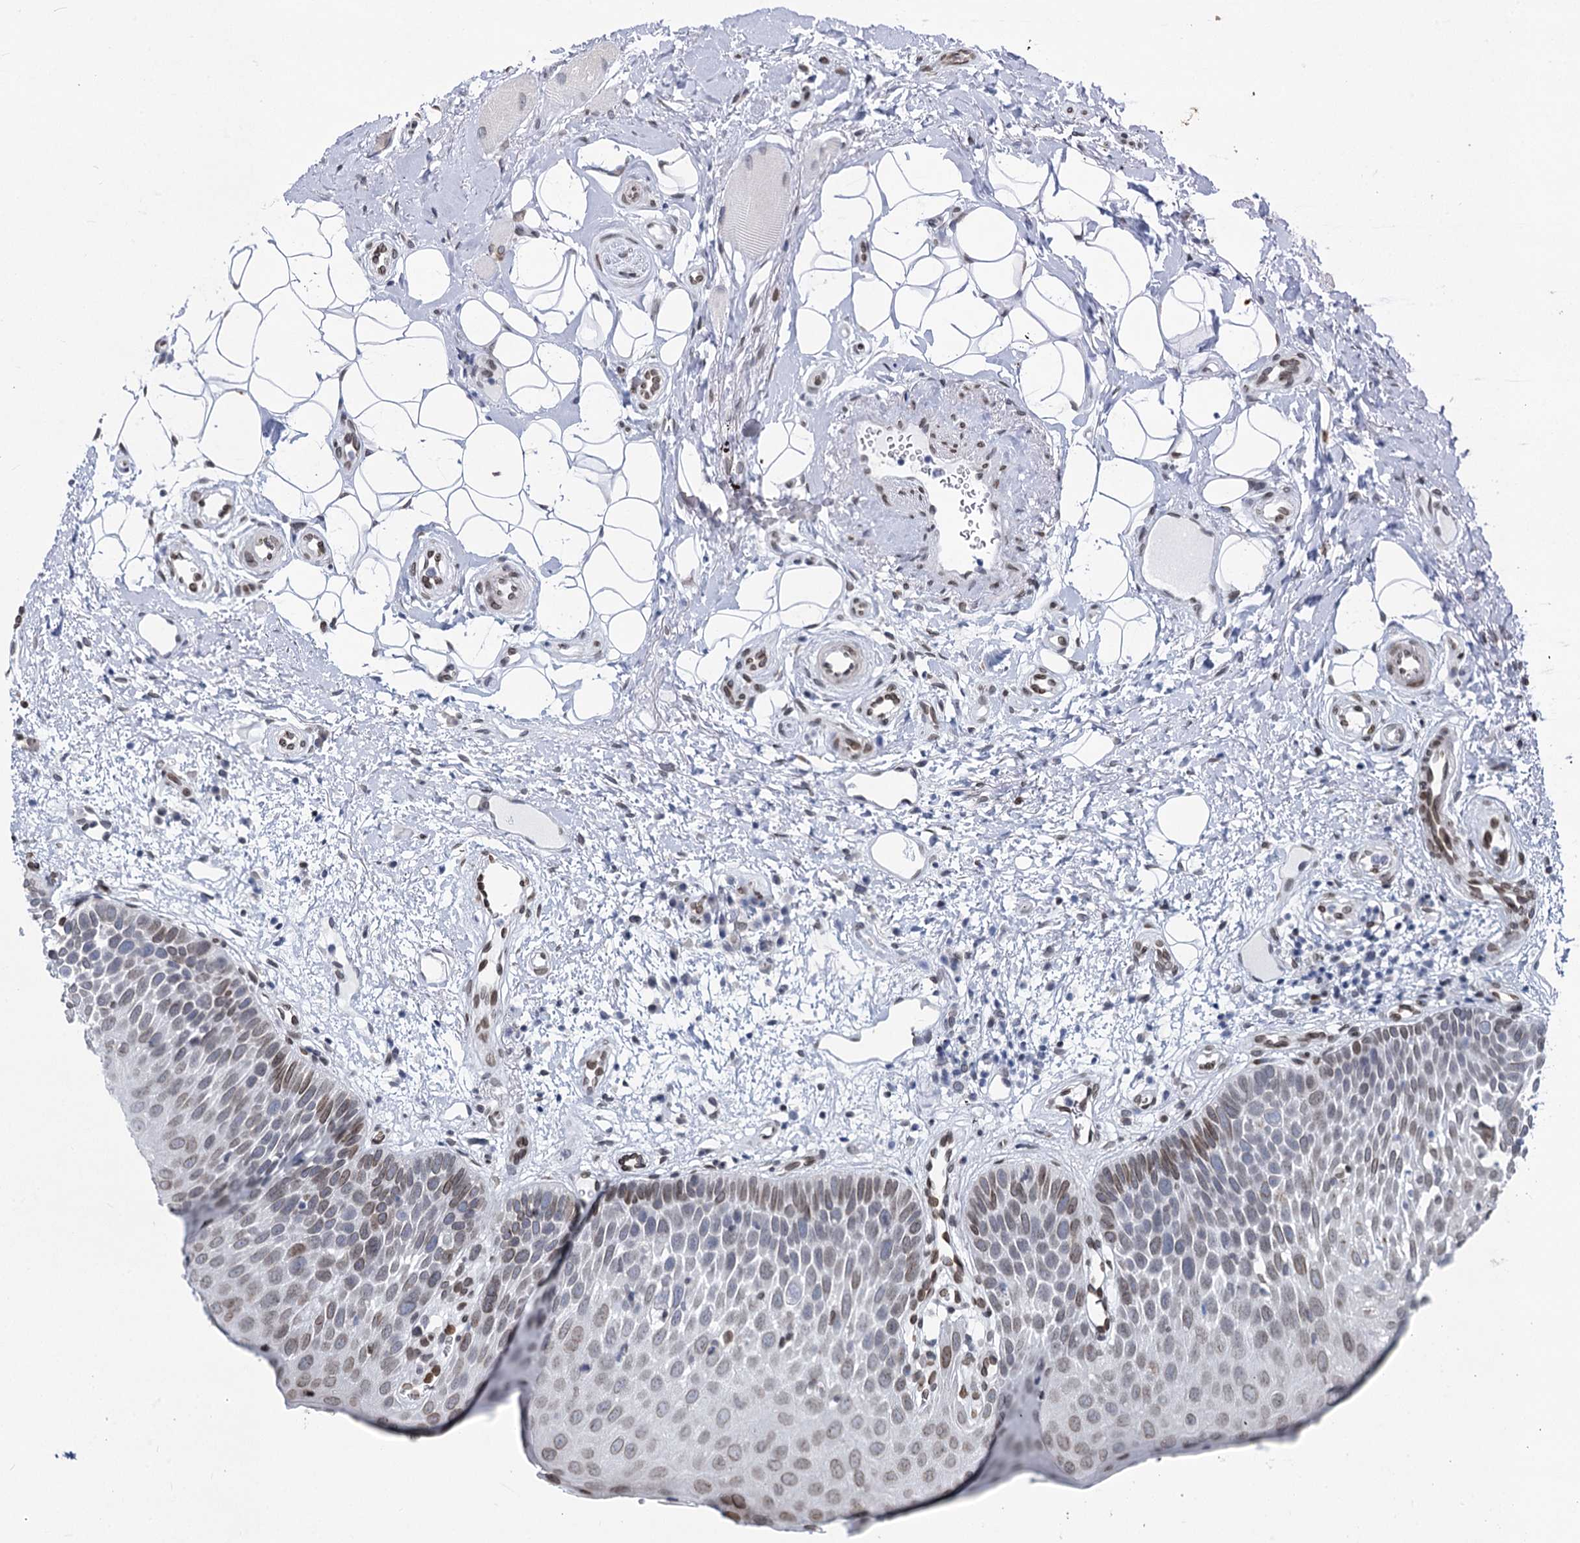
{"staining": {"intensity": "moderate", "quantity": "25%-75%", "location": "nuclear"}, "tissue": "oral mucosa", "cell_type": "Squamous epithelial cells", "image_type": "normal", "snomed": [{"axis": "morphology", "description": "No evidence of malignacy"}, {"axis": "topography", "description": "Oral tissue"}, {"axis": "topography", "description": "Head-Neck"}], "caption": "Oral mucosa stained for a protein reveals moderate nuclear positivity in squamous epithelial cells. Ihc stains the protein in brown and the nuclei are stained blue.", "gene": "PRSS35", "patient": {"sex": "male", "age": 68}}